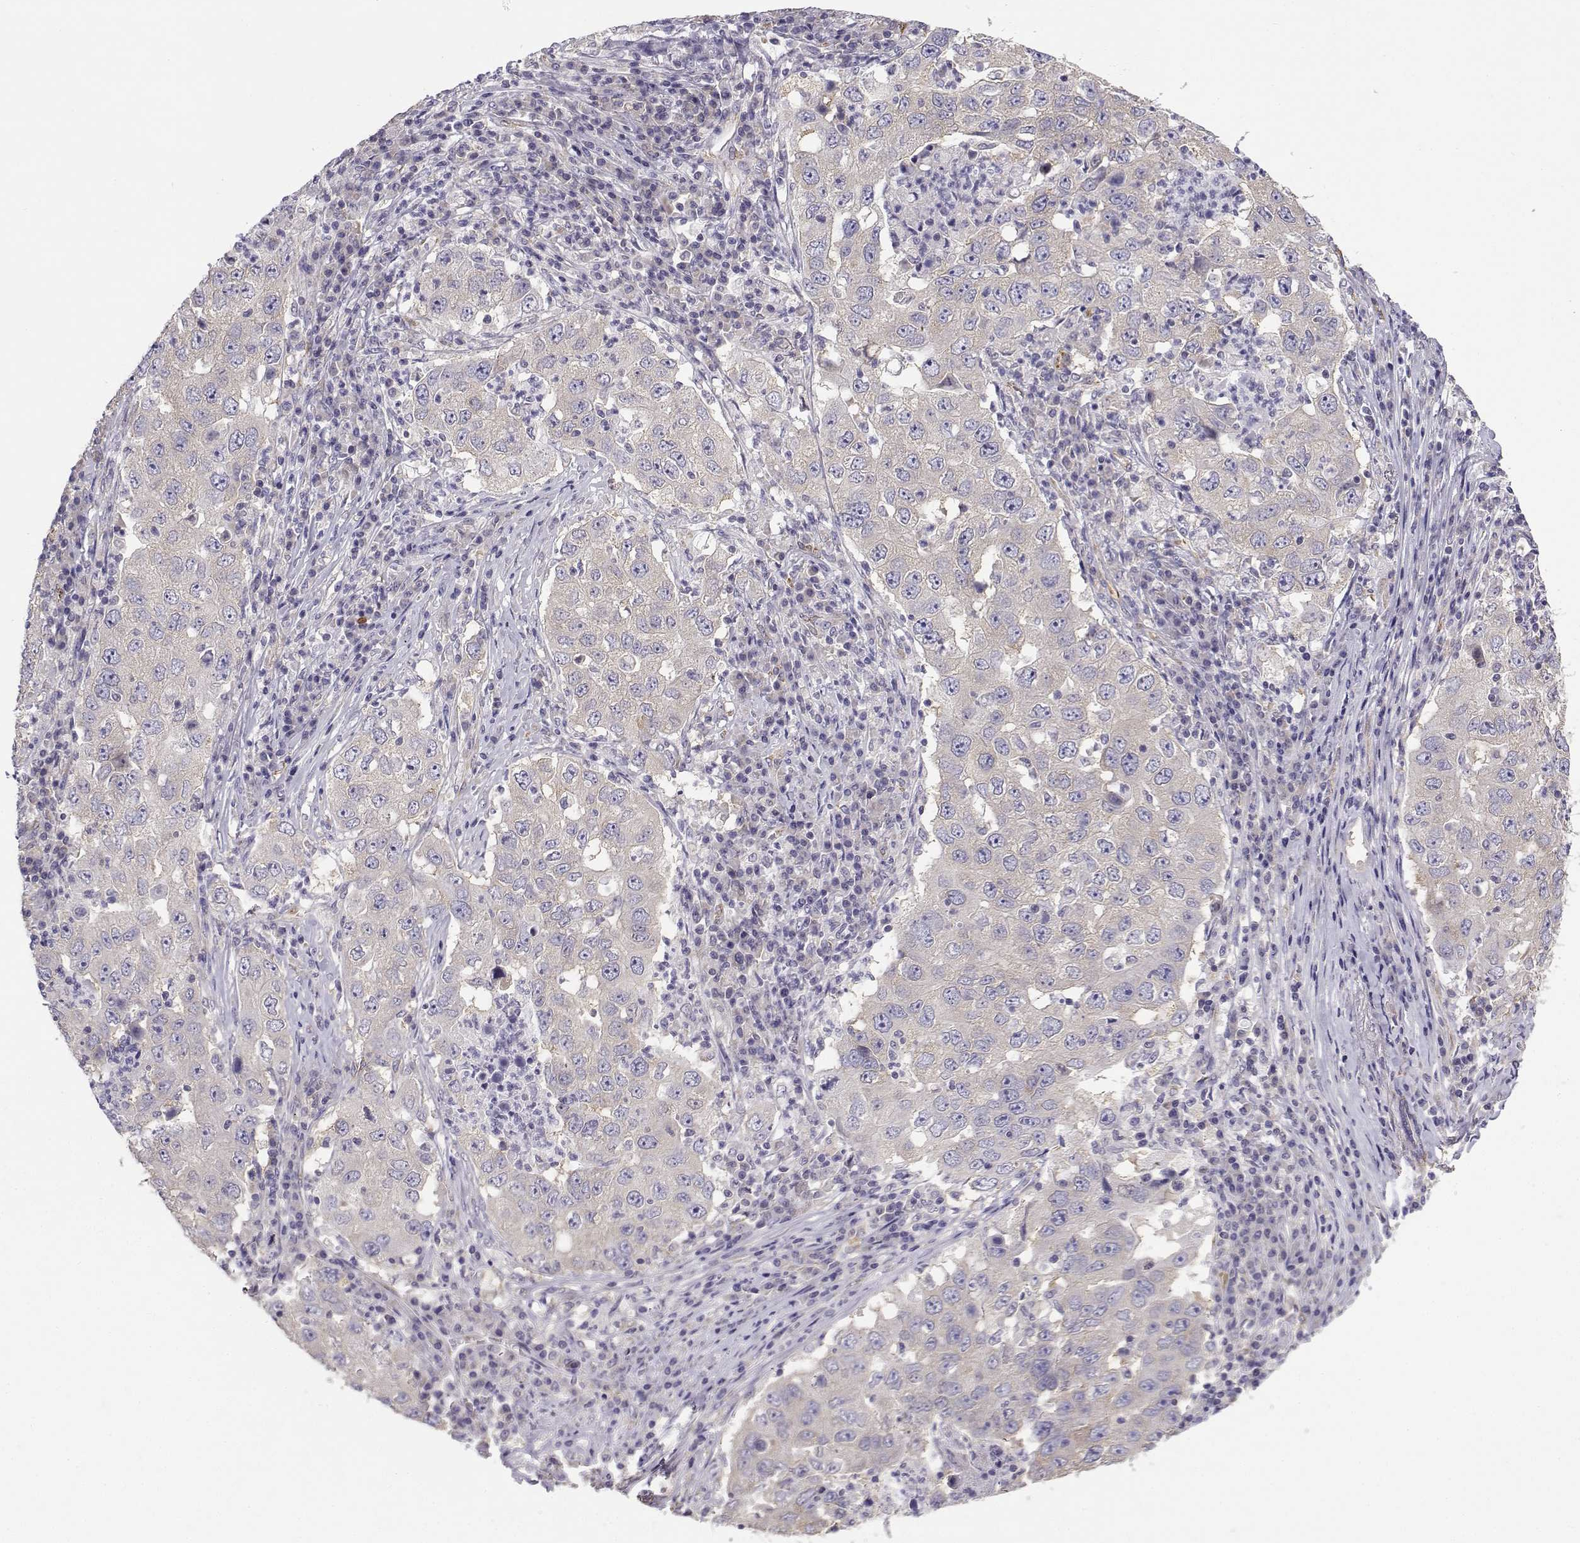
{"staining": {"intensity": "negative", "quantity": "none", "location": "none"}, "tissue": "lung cancer", "cell_type": "Tumor cells", "image_type": "cancer", "snomed": [{"axis": "morphology", "description": "Adenocarcinoma, NOS"}, {"axis": "topography", "description": "Lung"}], "caption": "Immunohistochemistry micrograph of lung cancer (adenocarcinoma) stained for a protein (brown), which shows no staining in tumor cells. (DAB IHC with hematoxylin counter stain).", "gene": "BEND6", "patient": {"sex": "male", "age": 73}}